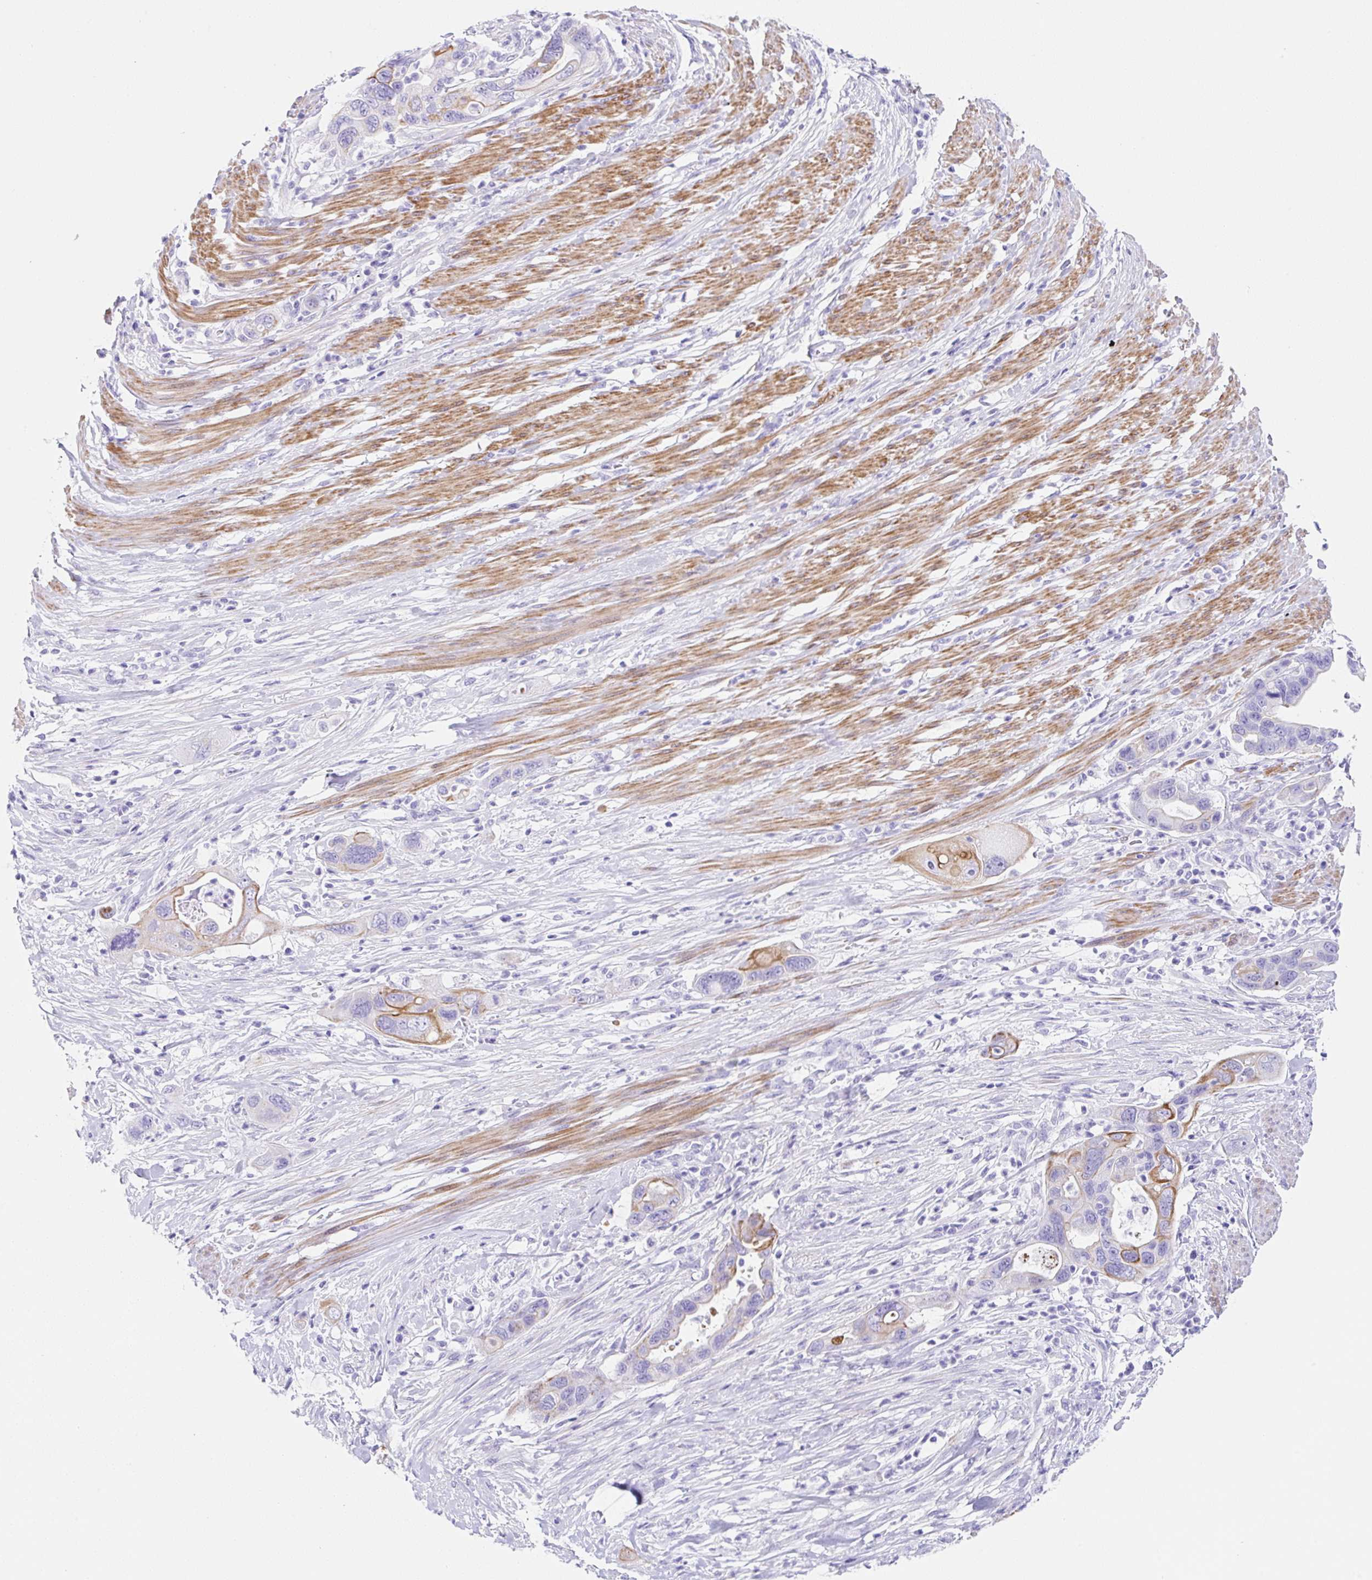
{"staining": {"intensity": "moderate", "quantity": "<25%", "location": "cytoplasmic/membranous"}, "tissue": "pancreatic cancer", "cell_type": "Tumor cells", "image_type": "cancer", "snomed": [{"axis": "morphology", "description": "Adenocarcinoma, NOS"}, {"axis": "topography", "description": "Pancreas"}], "caption": "Pancreatic adenocarcinoma tissue reveals moderate cytoplasmic/membranous expression in about <25% of tumor cells (DAB = brown stain, brightfield microscopy at high magnification).", "gene": "CLDND2", "patient": {"sex": "female", "age": 71}}